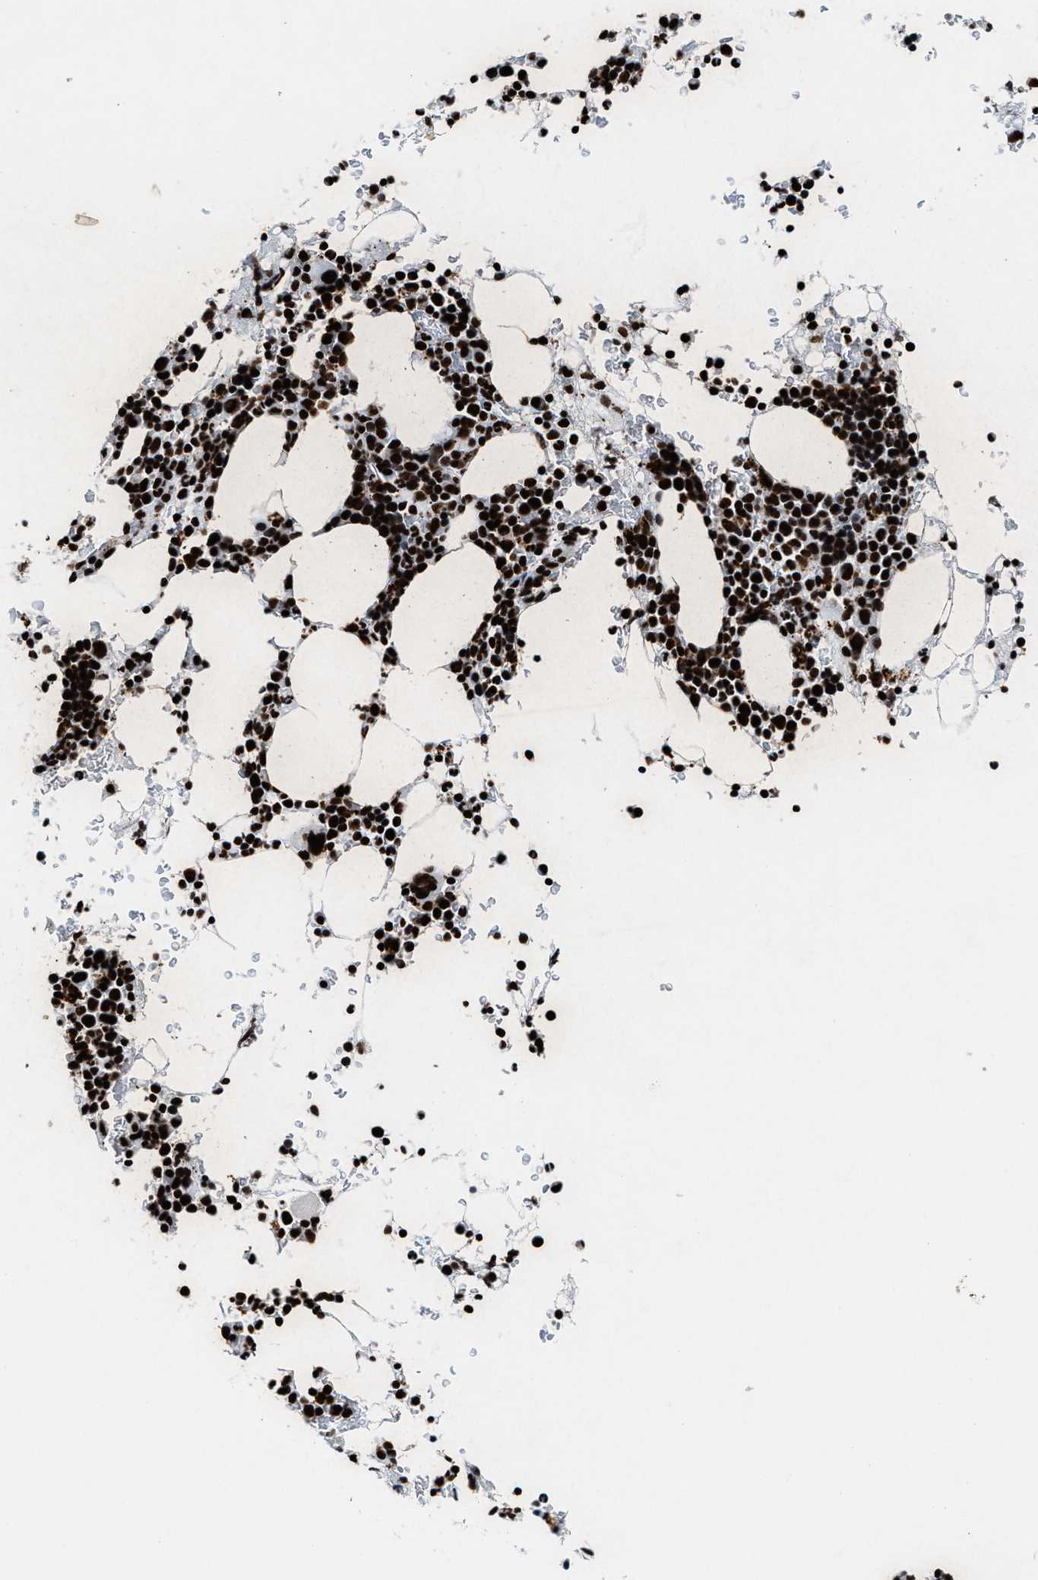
{"staining": {"intensity": "strong", "quantity": ">75%", "location": "nuclear"}, "tissue": "bone marrow", "cell_type": "Hematopoietic cells", "image_type": "normal", "snomed": [{"axis": "morphology", "description": "Normal tissue, NOS"}, {"axis": "morphology", "description": "Inflammation, NOS"}, {"axis": "topography", "description": "Bone marrow"}], "caption": "An image showing strong nuclear staining in approximately >75% of hematopoietic cells in unremarkable bone marrow, as visualized by brown immunohistochemical staining.", "gene": "ALYREF", "patient": {"sex": "female", "age": 84}}